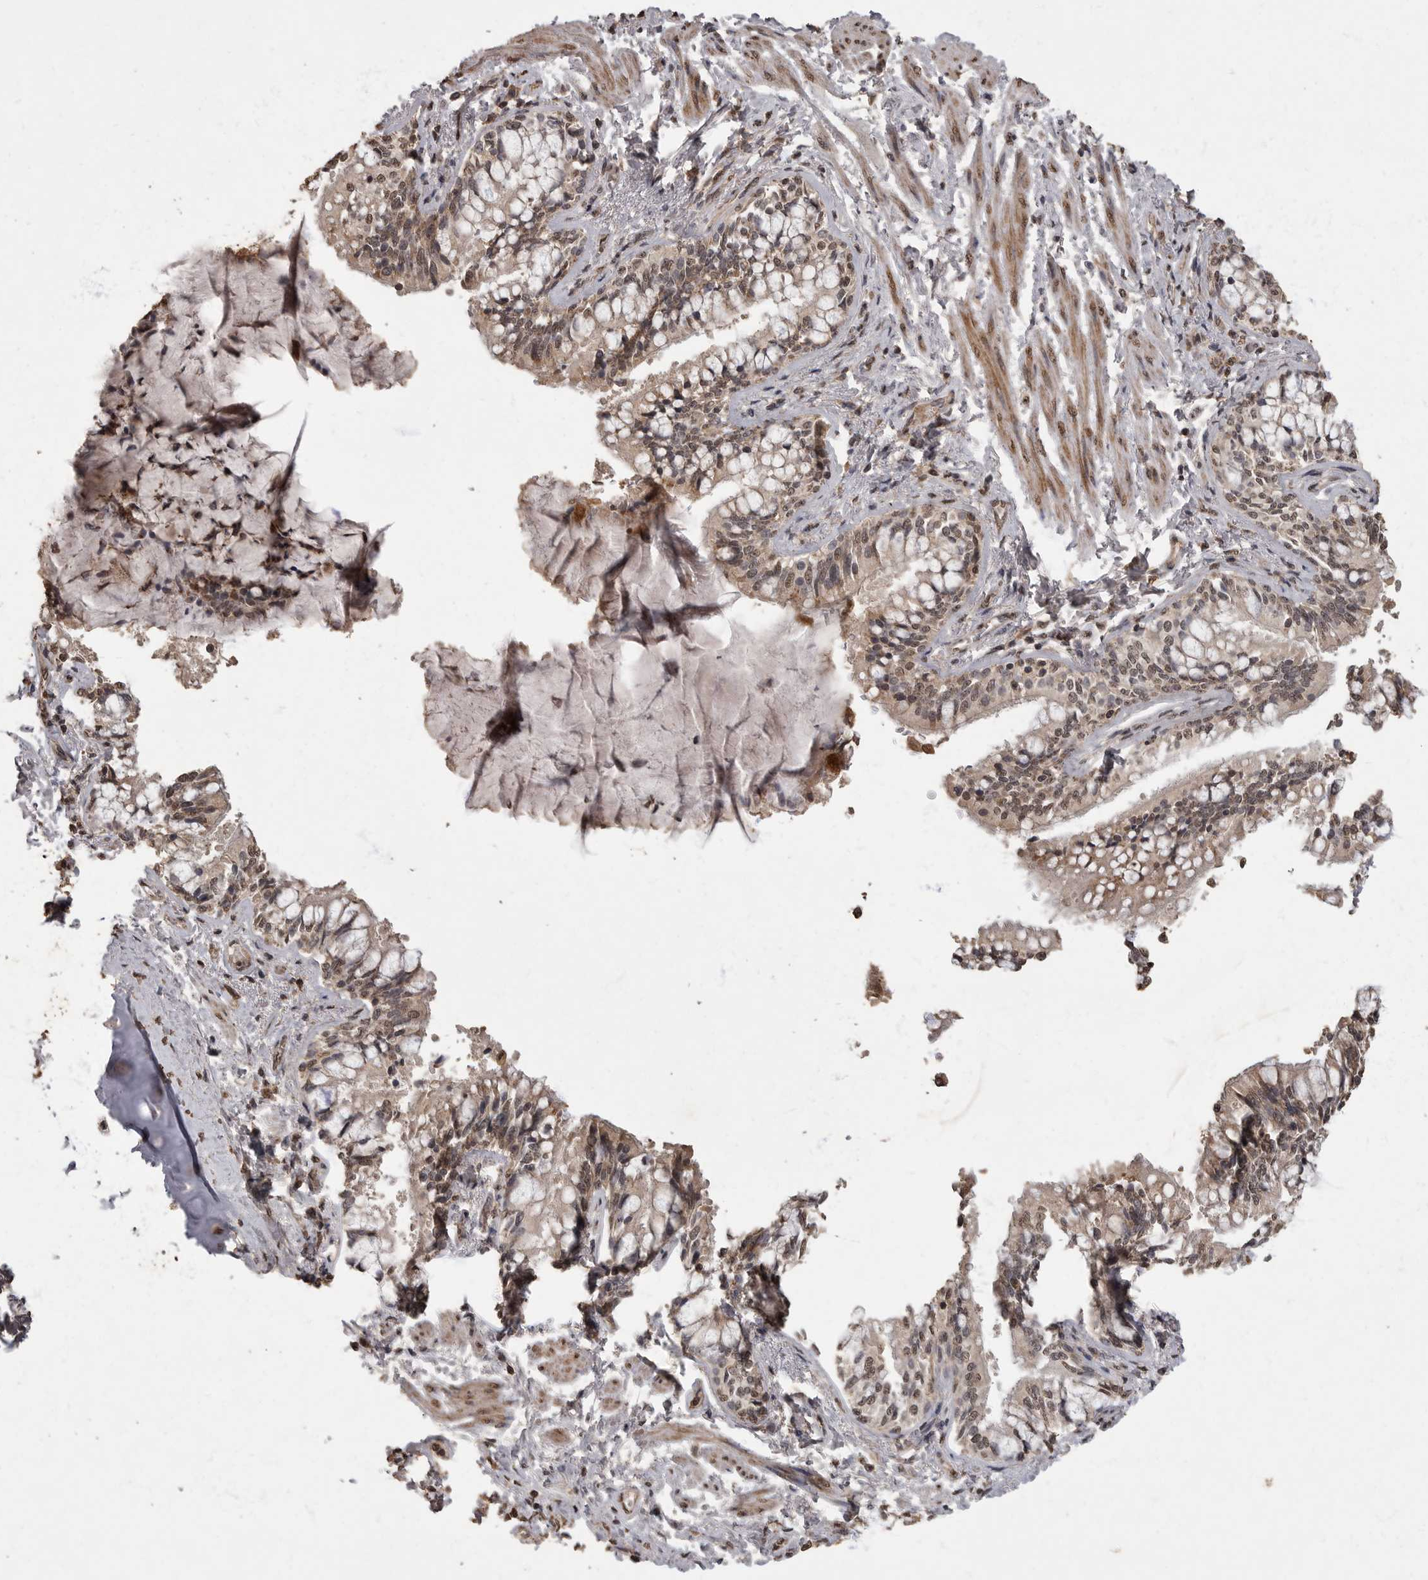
{"staining": {"intensity": "moderate", "quantity": ">75%", "location": "cytoplasmic/membranous,nuclear"}, "tissue": "bronchus", "cell_type": "Respiratory epithelial cells", "image_type": "normal", "snomed": [{"axis": "morphology", "description": "Normal tissue, NOS"}, {"axis": "morphology", "description": "Inflammation, NOS"}, {"axis": "topography", "description": "Bronchus"}, {"axis": "topography", "description": "Lung"}], "caption": "Human bronchus stained for a protein (brown) reveals moderate cytoplasmic/membranous,nuclear positive expression in approximately >75% of respiratory epithelial cells.", "gene": "MAFG", "patient": {"sex": "female", "age": 46}}